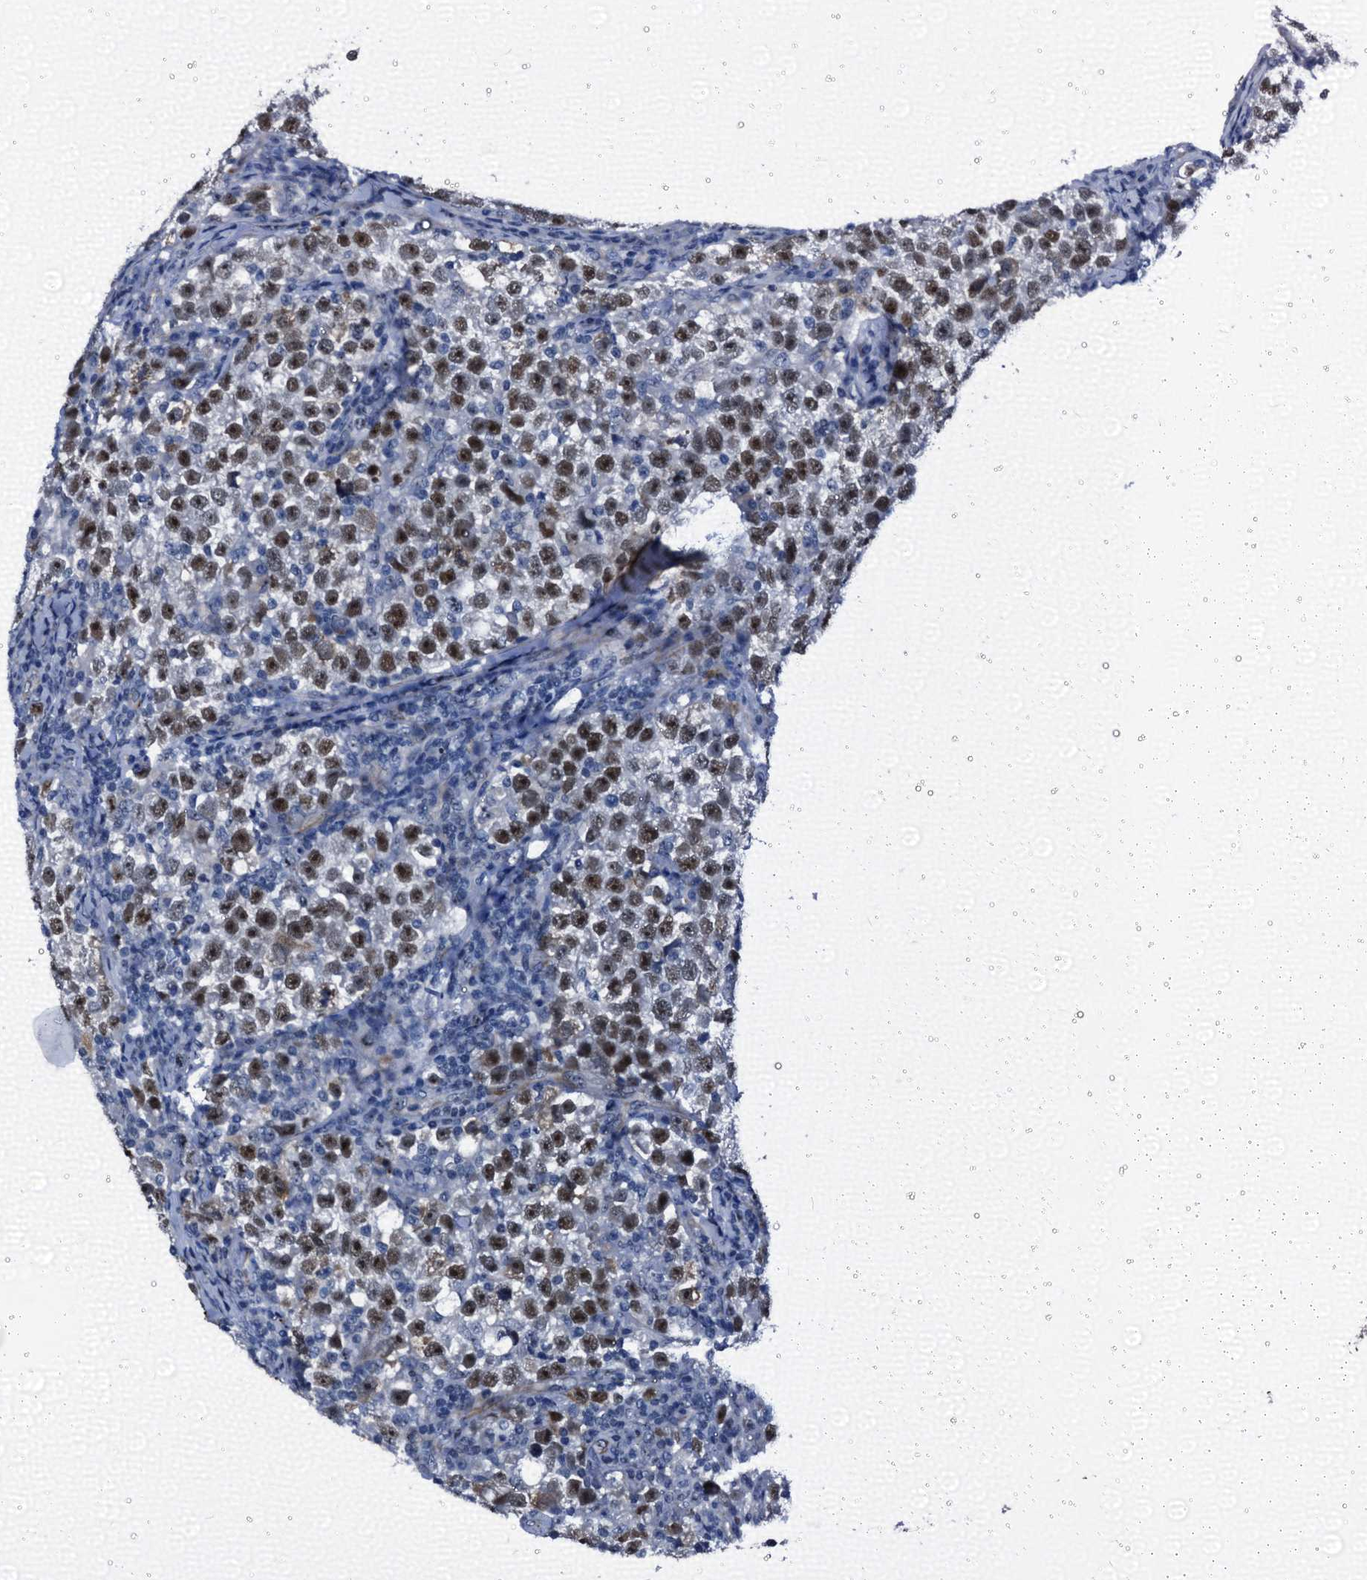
{"staining": {"intensity": "moderate", "quantity": ">75%", "location": "nuclear"}, "tissue": "testis cancer", "cell_type": "Tumor cells", "image_type": "cancer", "snomed": [{"axis": "morphology", "description": "Normal tissue, NOS"}, {"axis": "morphology", "description": "Seminoma, NOS"}, {"axis": "topography", "description": "Testis"}], "caption": "High-power microscopy captured an IHC micrograph of testis cancer, revealing moderate nuclear positivity in about >75% of tumor cells.", "gene": "EMG1", "patient": {"sex": "male", "age": 43}}